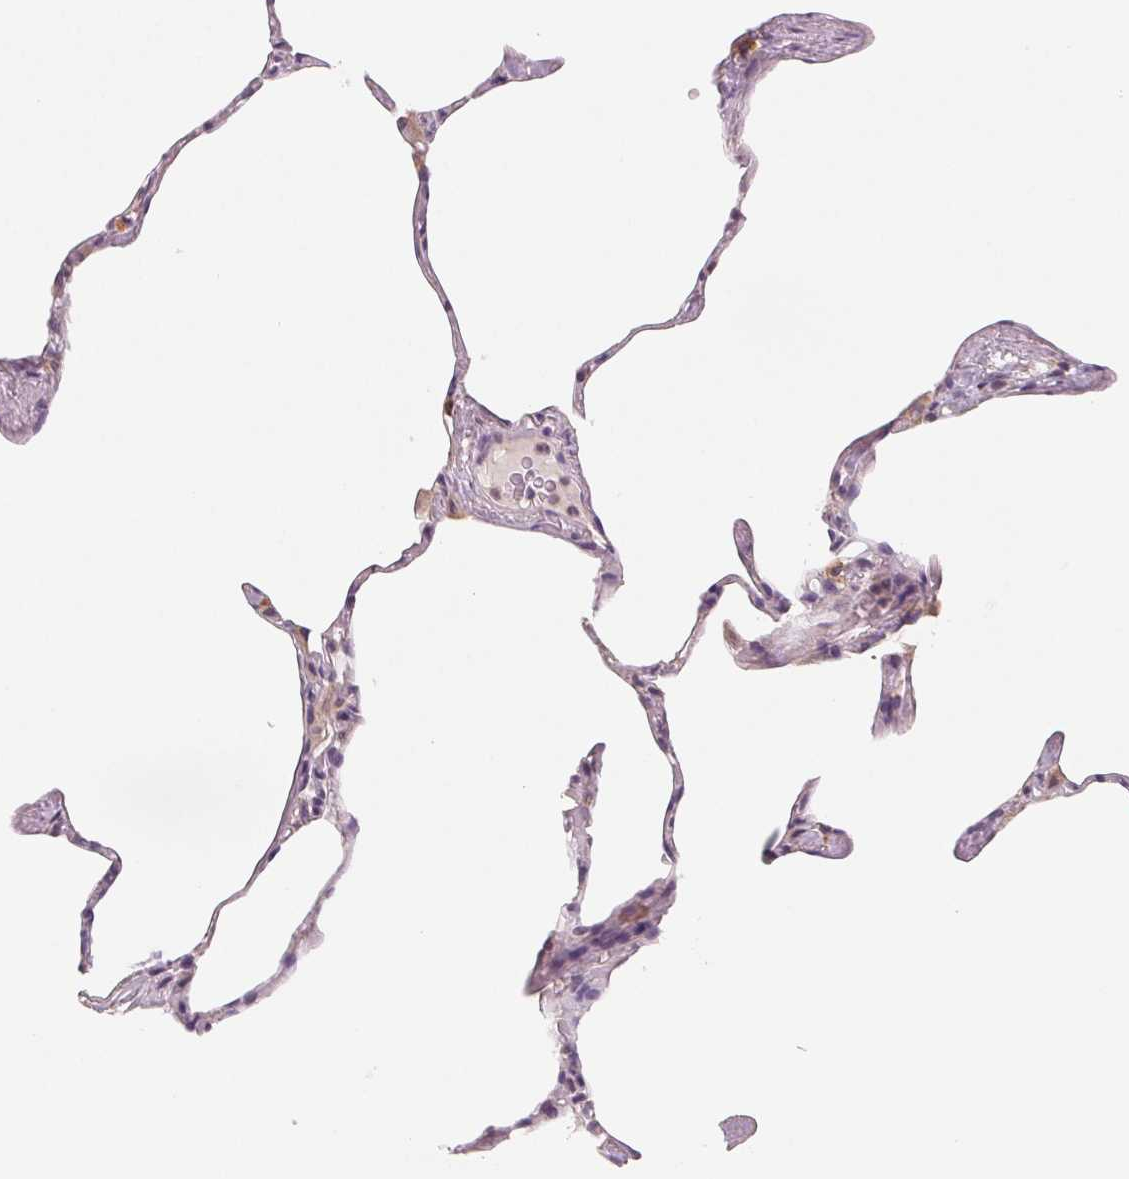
{"staining": {"intensity": "negative", "quantity": "none", "location": "none"}, "tissue": "lung", "cell_type": "Alveolar cells", "image_type": "normal", "snomed": [{"axis": "morphology", "description": "Normal tissue, NOS"}, {"axis": "topography", "description": "Lung"}], "caption": "This is a image of immunohistochemistry staining of unremarkable lung, which shows no staining in alveolar cells. (IHC, brightfield microscopy, high magnification).", "gene": "AQP8", "patient": {"sex": "male", "age": 65}}